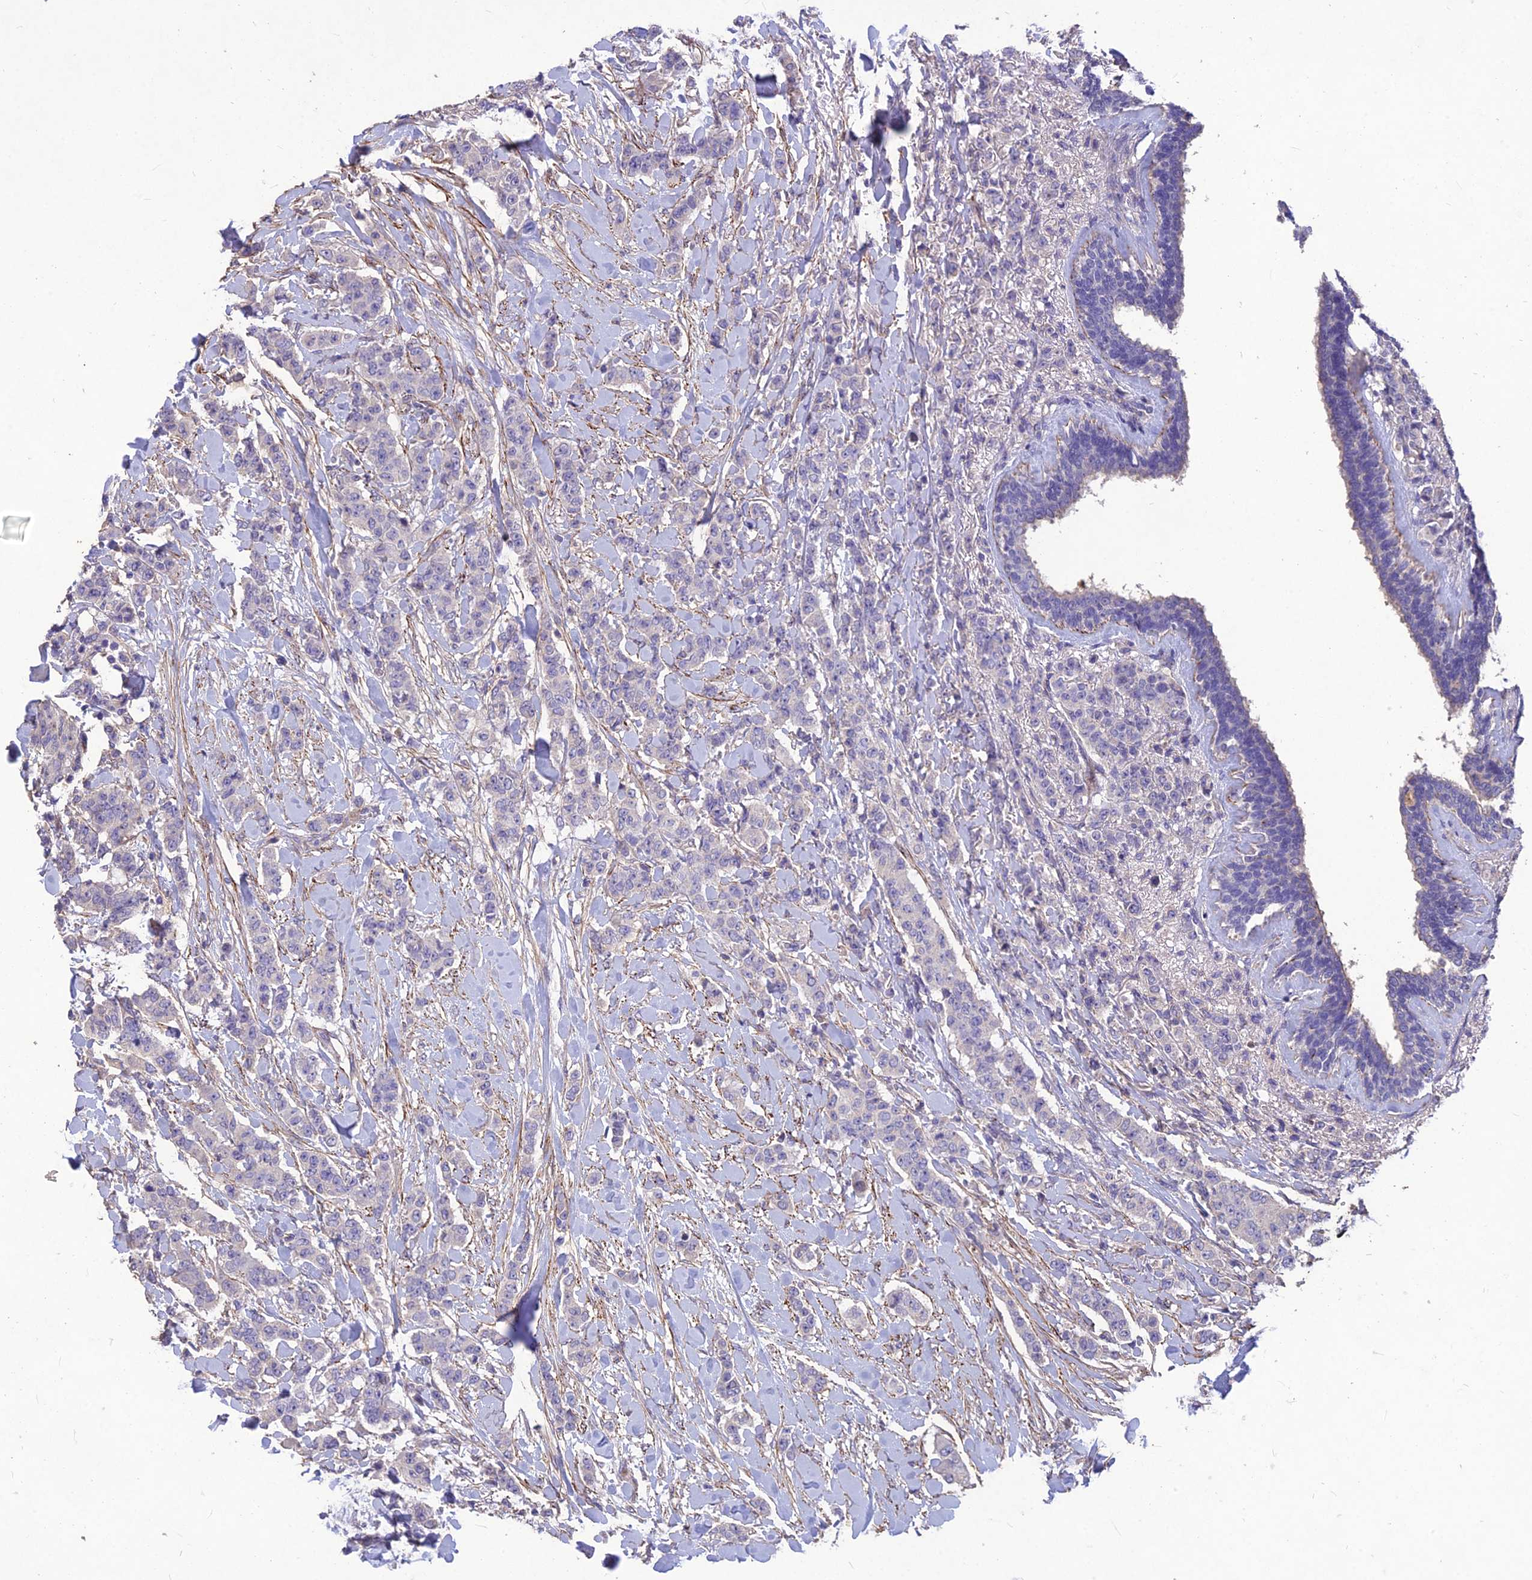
{"staining": {"intensity": "negative", "quantity": "none", "location": "none"}, "tissue": "breast cancer", "cell_type": "Tumor cells", "image_type": "cancer", "snomed": [{"axis": "morphology", "description": "Duct carcinoma"}, {"axis": "topography", "description": "Breast"}], "caption": "DAB (3,3'-diaminobenzidine) immunohistochemical staining of breast cancer (infiltrating ductal carcinoma) shows no significant expression in tumor cells.", "gene": "CLUH", "patient": {"sex": "female", "age": 40}}